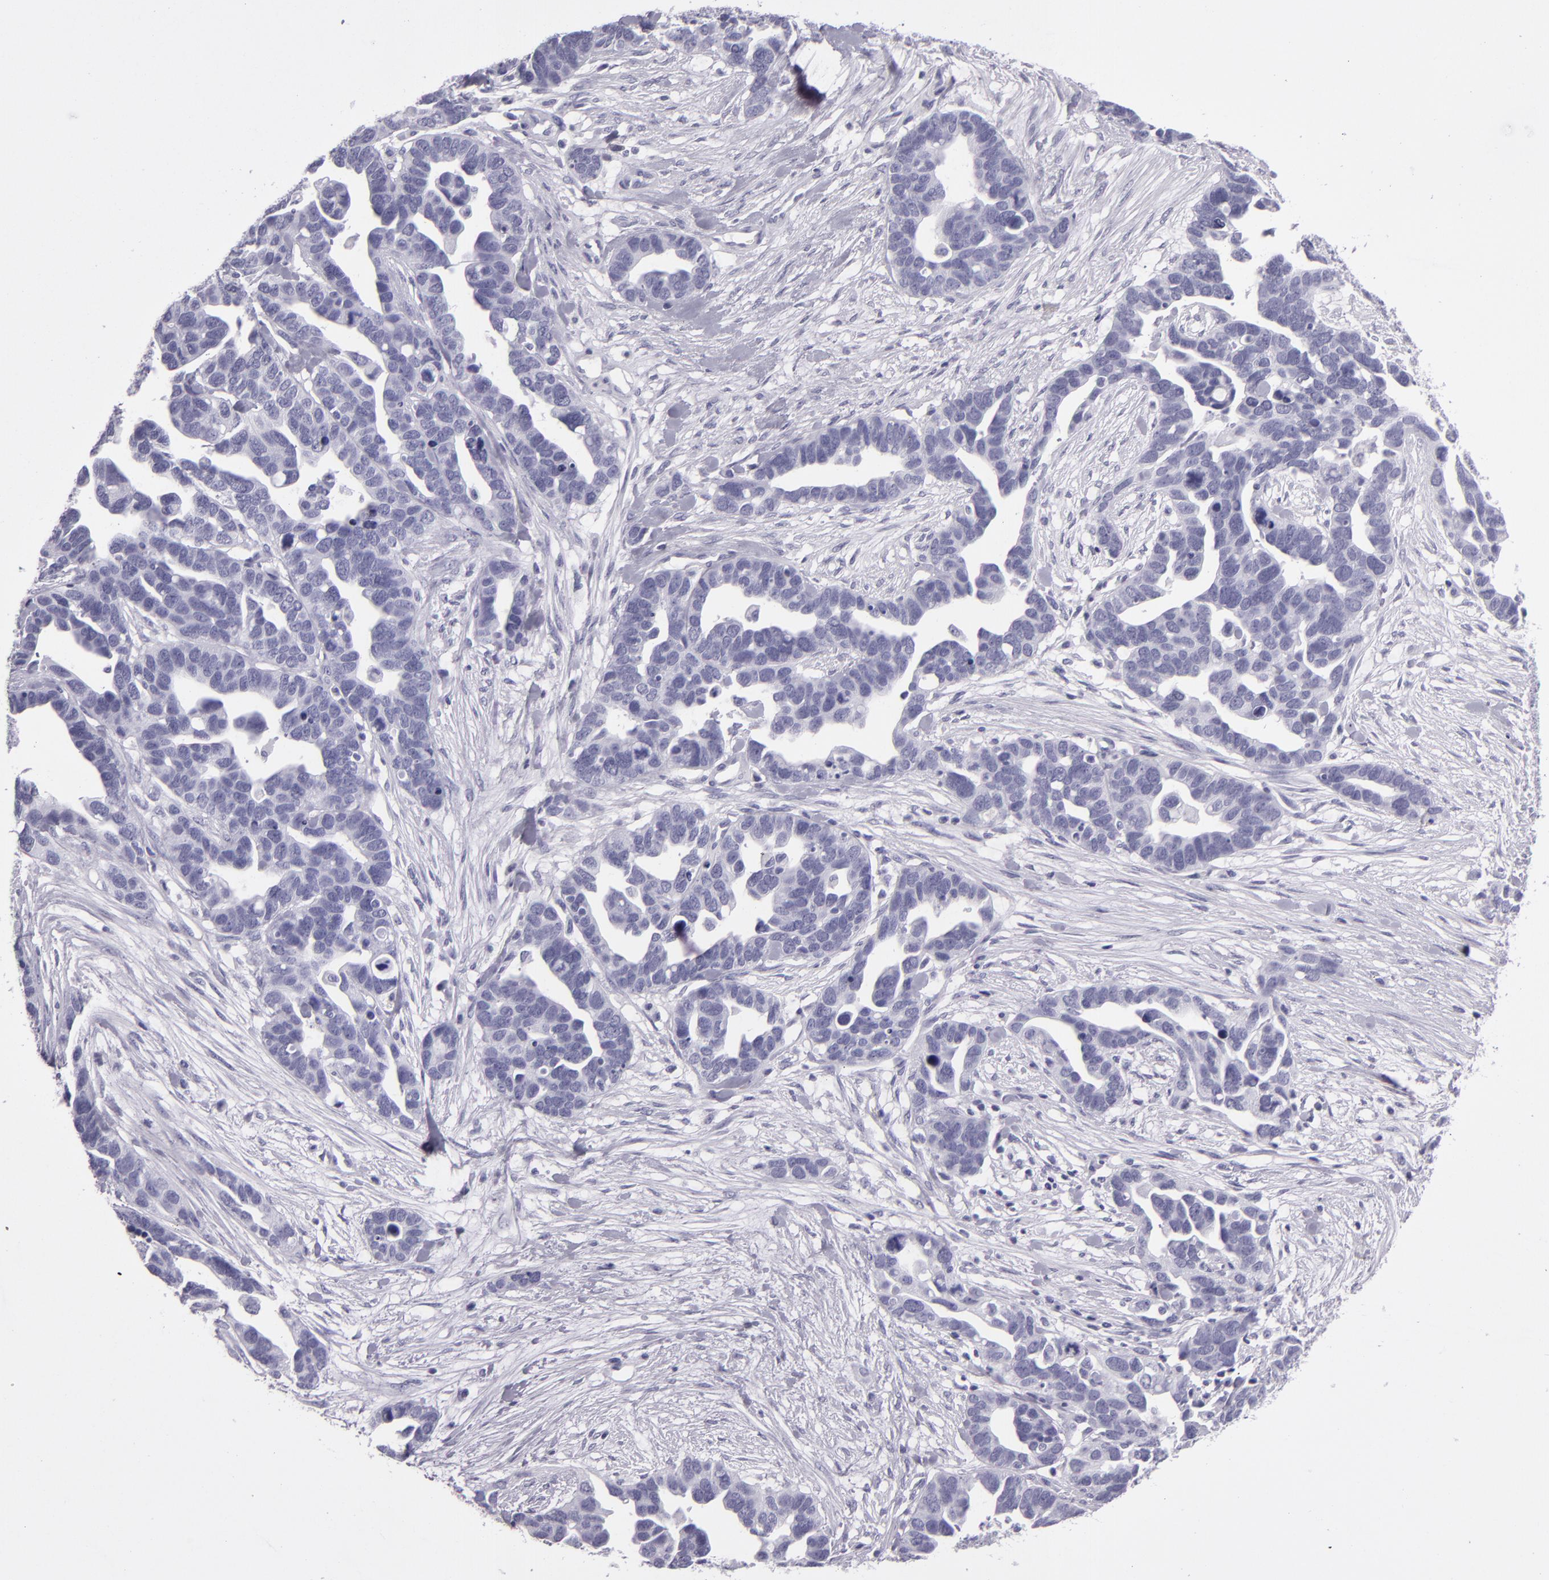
{"staining": {"intensity": "negative", "quantity": "none", "location": "none"}, "tissue": "ovarian cancer", "cell_type": "Tumor cells", "image_type": "cancer", "snomed": [{"axis": "morphology", "description": "Cystadenocarcinoma, serous, NOS"}, {"axis": "topography", "description": "Ovary"}], "caption": "This is an immunohistochemistry (IHC) histopathology image of human ovarian serous cystadenocarcinoma. There is no expression in tumor cells.", "gene": "CR2", "patient": {"sex": "female", "age": 54}}